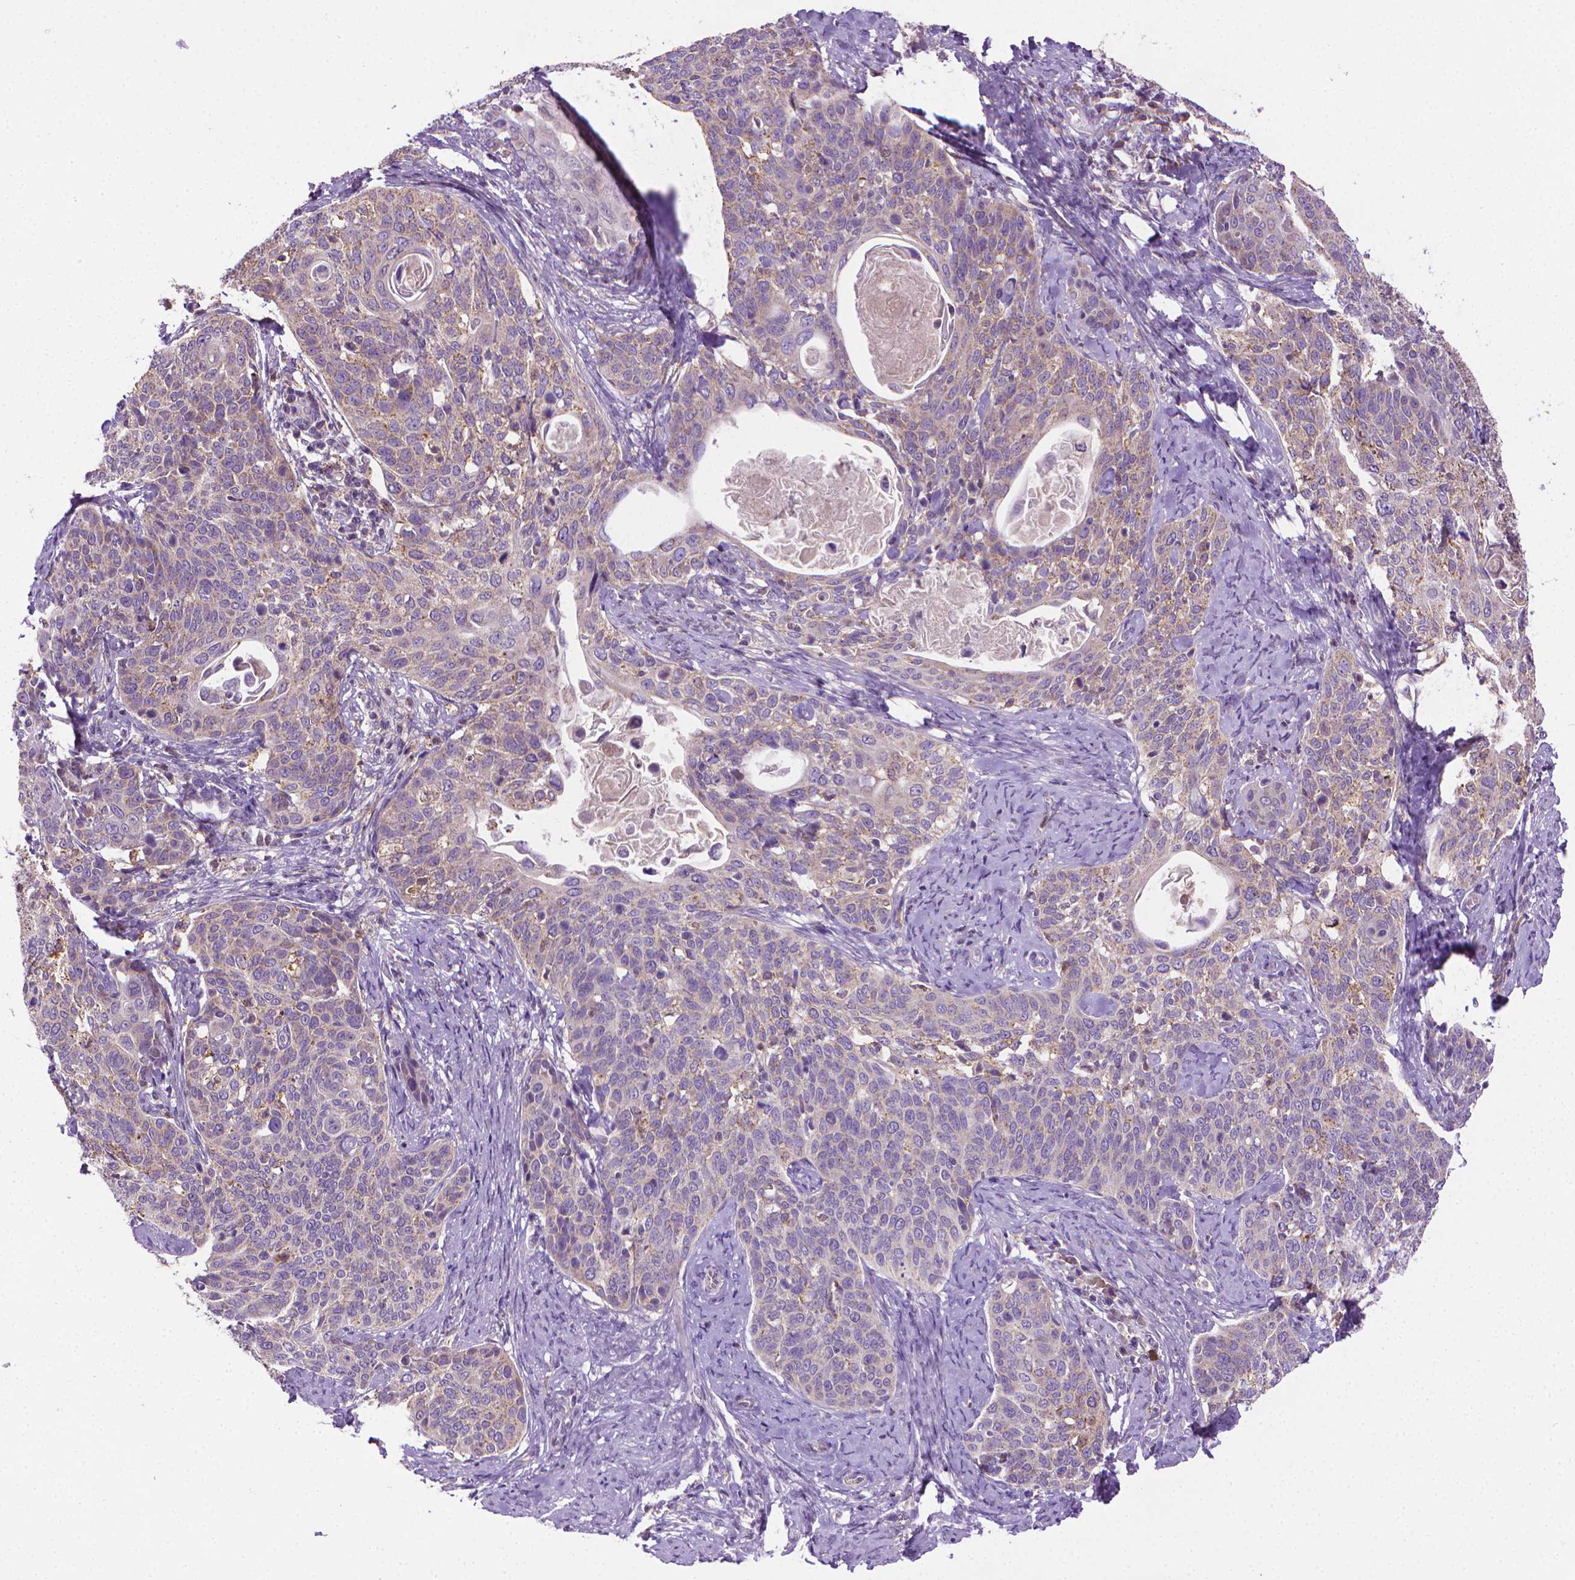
{"staining": {"intensity": "weak", "quantity": "<25%", "location": "cytoplasmic/membranous"}, "tissue": "cervical cancer", "cell_type": "Tumor cells", "image_type": "cancer", "snomed": [{"axis": "morphology", "description": "Squamous cell carcinoma, NOS"}, {"axis": "topography", "description": "Cervix"}], "caption": "Immunohistochemical staining of cervical cancer (squamous cell carcinoma) displays no significant staining in tumor cells.", "gene": "SLC51B", "patient": {"sex": "female", "age": 69}}